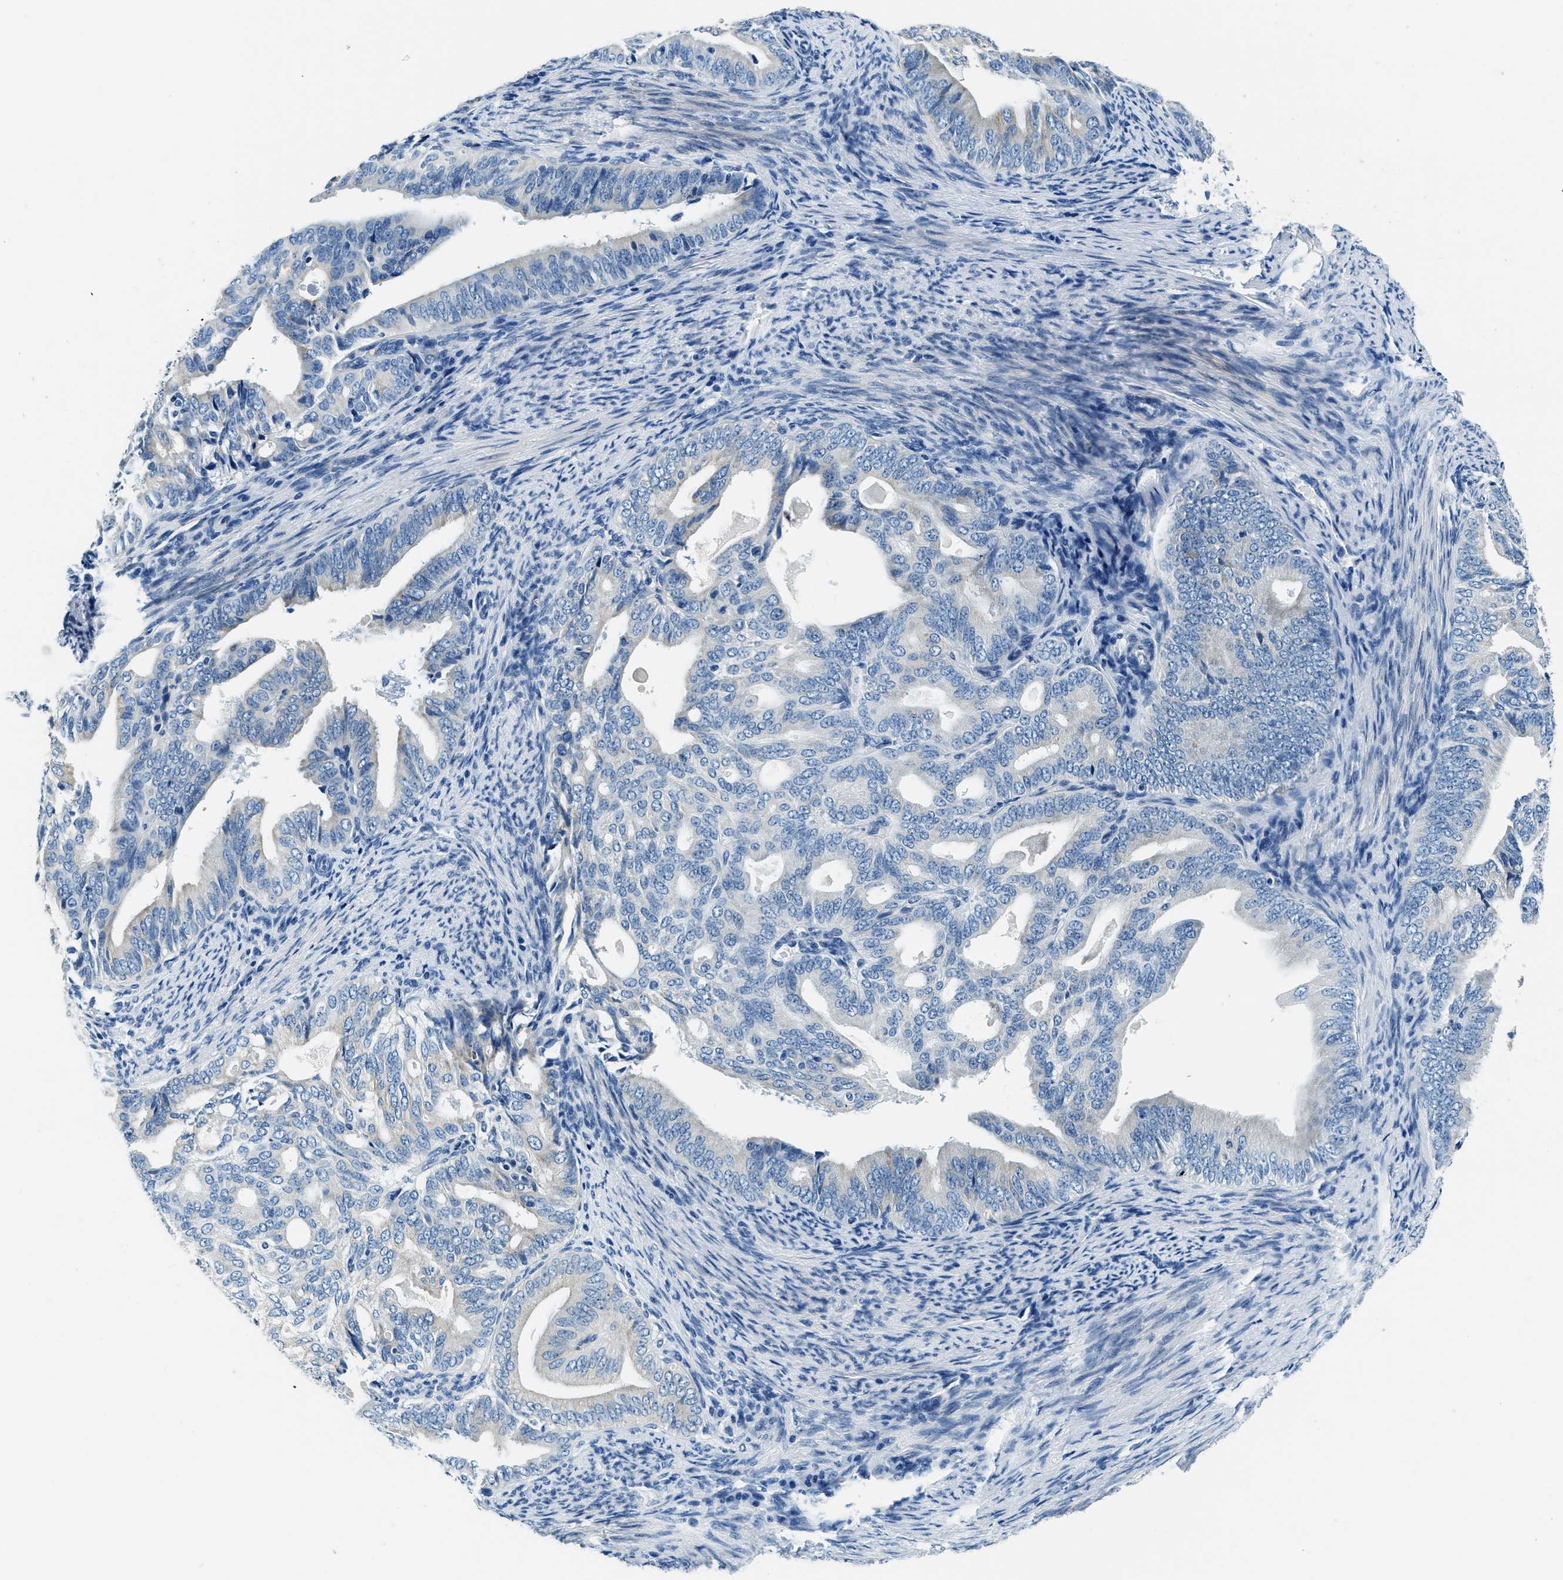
{"staining": {"intensity": "weak", "quantity": "<25%", "location": "cytoplasmic/membranous"}, "tissue": "endometrial cancer", "cell_type": "Tumor cells", "image_type": "cancer", "snomed": [{"axis": "morphology", "description": "Adenocarcinoma, NOS"}, {"axis": "topography", "description": "Endometrium"}], "caption": "High power microscopy micrograph of an immunohistochemistry image of endometrial cancer, revealing no significant staining in tumor cells.", "gene": "UBAC2", "patient": {"sex": "female", "age": 58}}